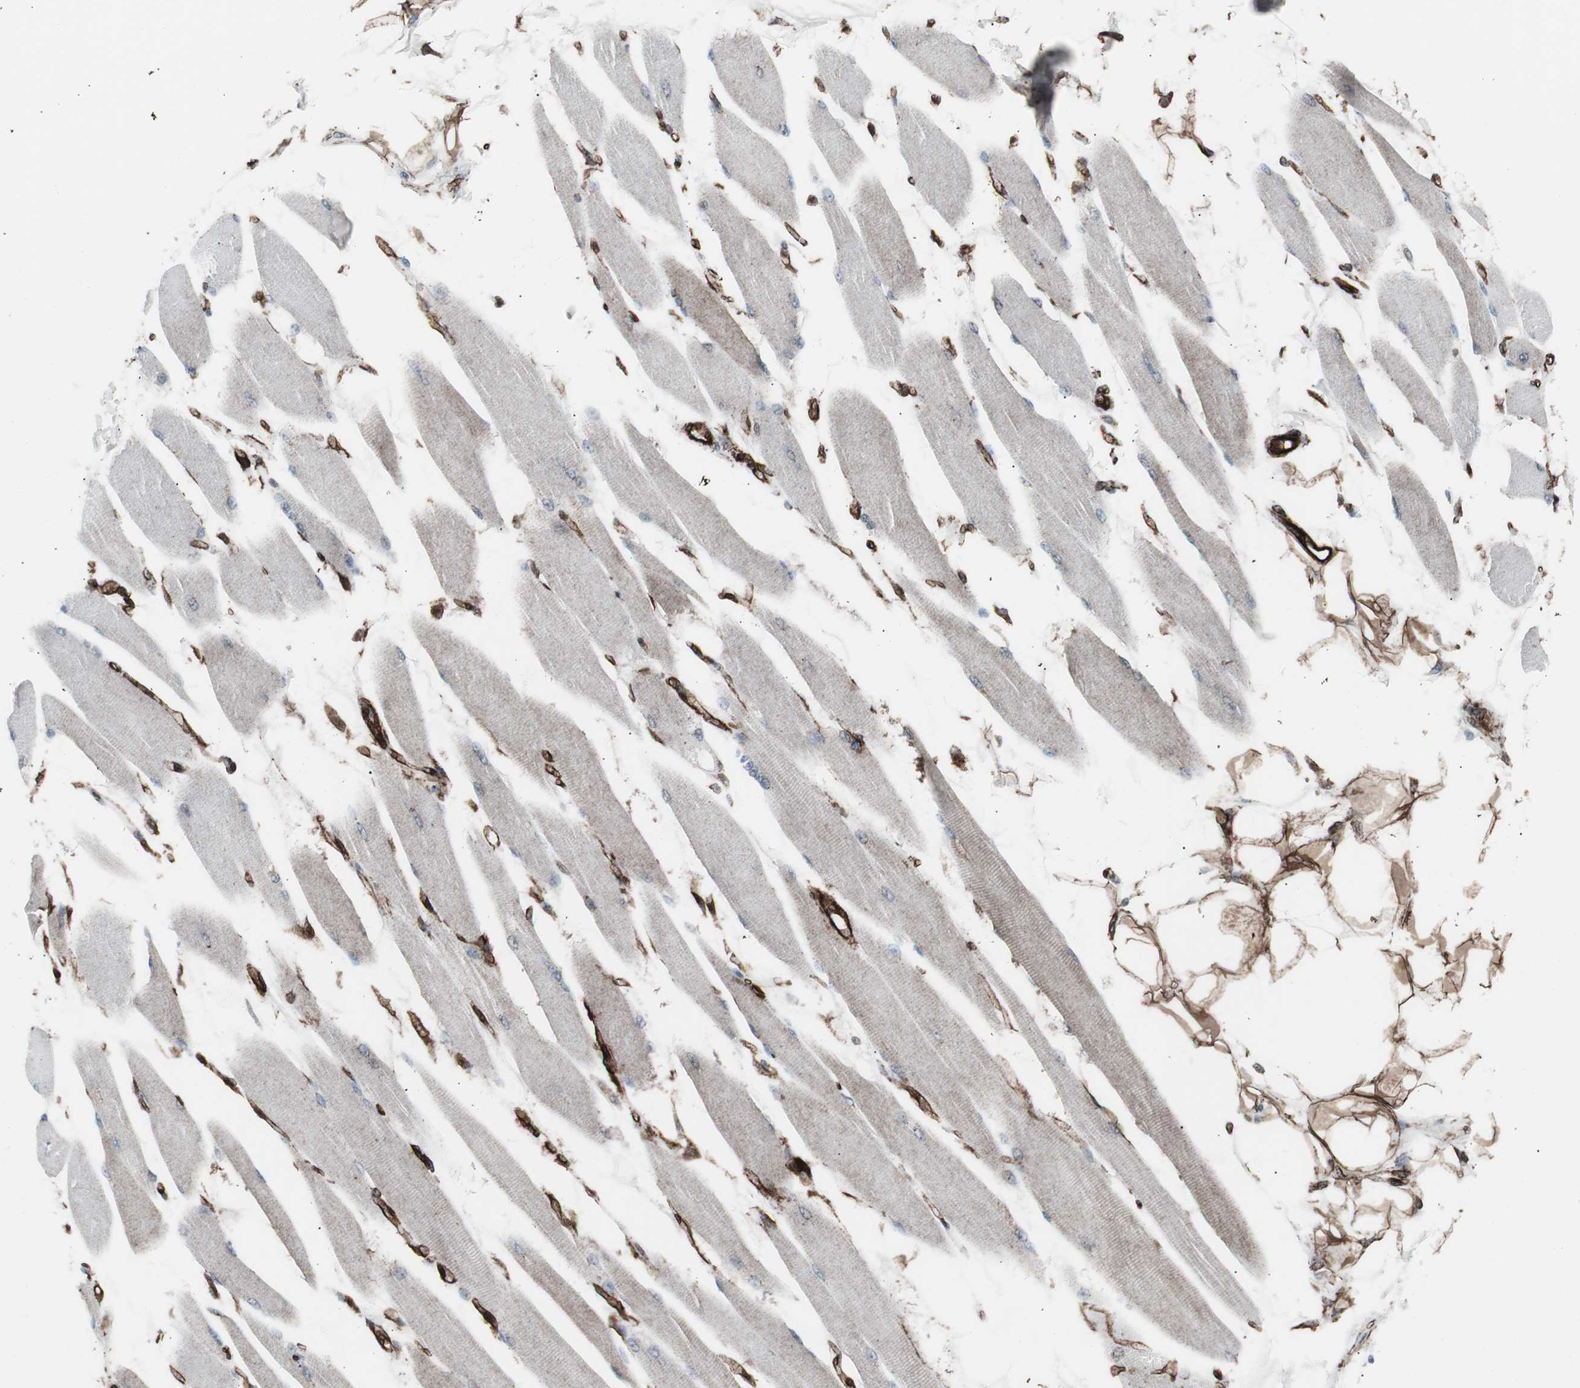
{"staining": {"intensity": "negative", "quantity": "none", "location": "none"}, "tissue": "skeletal muscle", "cell_type": "Myocytes", "image_type": "normal", "snomed": [{"axis": "morphology", "description": "Normal tissue, NOS"}, {"axis": "topography", "description": "Skeletal muscle"}, {"axis": "topography", "description": "Peripheral nerve tissue"}], "caption": "A micrograph of human skeletal muscle is negative for staining in myocytes. Nuclei are stained in blue.", "gene": "PDGFA", "patient": {"sex": "female", "age": 84}}